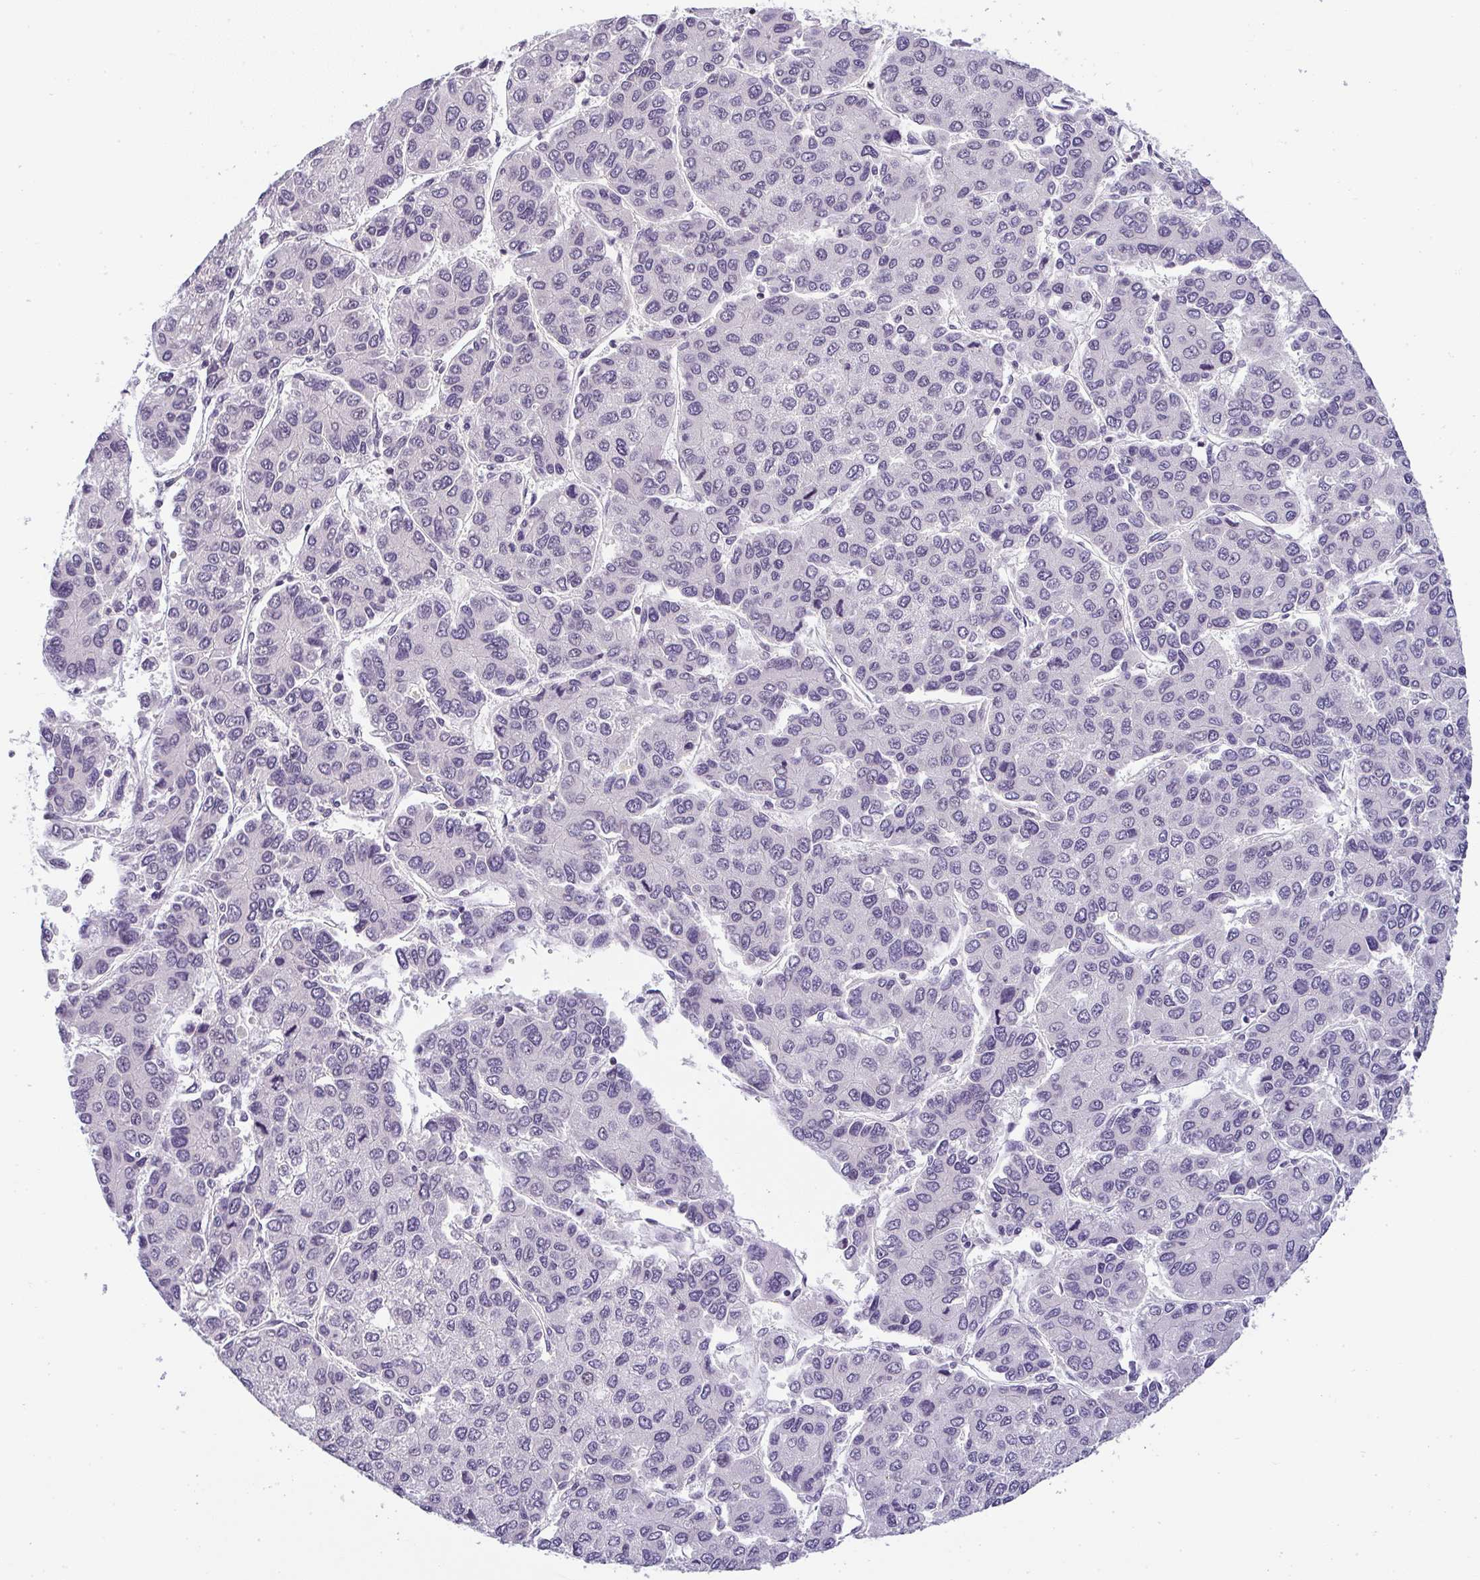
{"staining": {"intensity": "negative", "quantity": "none", "location": "none"}, "tissue": "liver cancer", "cell_type": "Tumor cells", "image_type": "cancer", "snomed": [{"axis": "morphology", "description": "Carcinoma, Hepatocellular, NOS"}, {"axis": "topography", "description": "Liver"}], "caption": "Tumor cells show no significant positivity in liver cancer (hepatocellular carcinoma).", "gene": "CACNA1S", "patient": {"sex": "female", "age": 66}}